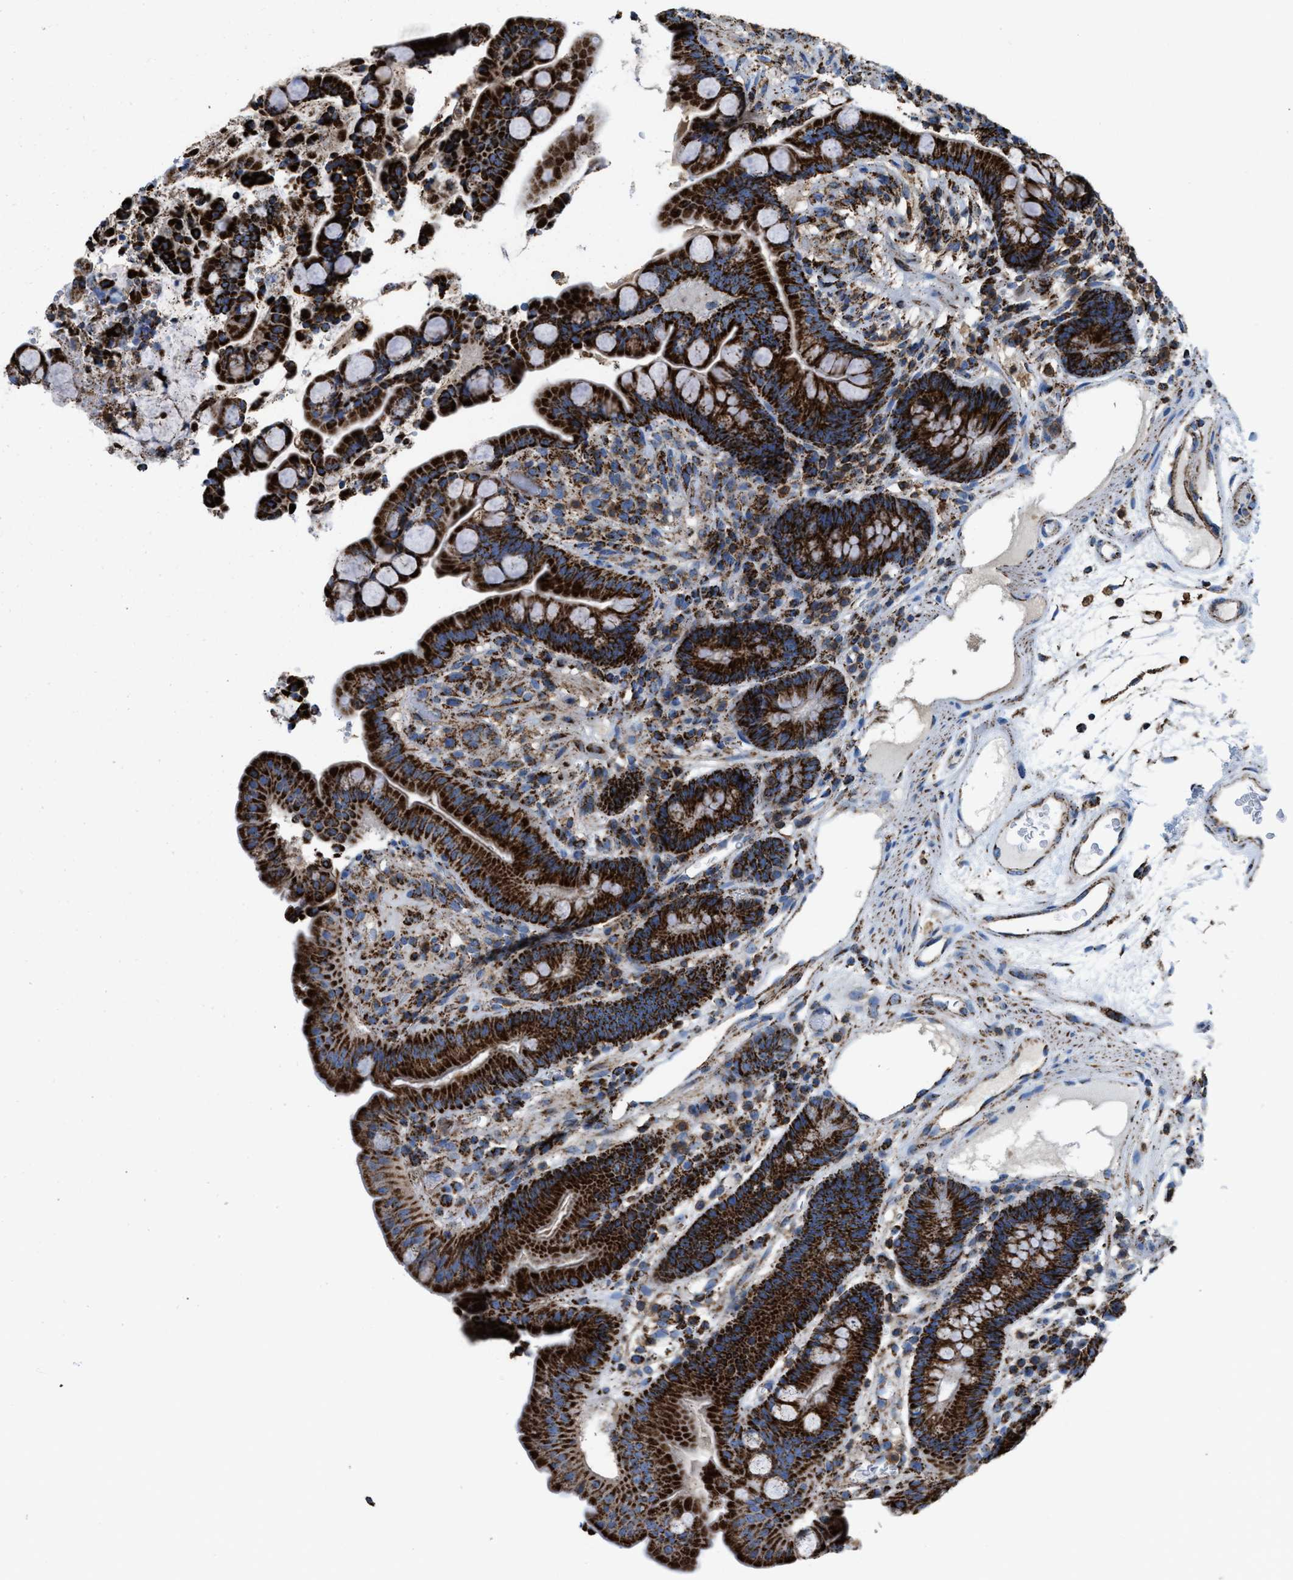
{"staining": {"intensity": "moderate", "quantity": ">75%", "location": "cytoplasmic/membranous"}, "tissue": "colon", "cell_type": "Endothelial cells", "image_type": "normal", "snomed": [{"axis": "morphology", "description": "Normal tissue, NOS"}, {"axis": "topography", "description": "Colon"}], "caption": "Immunohistochemical staining of benign human colon demonstrates >75% levels of moderate cytoplasmic/membranous protein staining in about >75% of endothelial cells.", "gene": "ECHS1", "patient": {"sex": "male", "age": 73}}